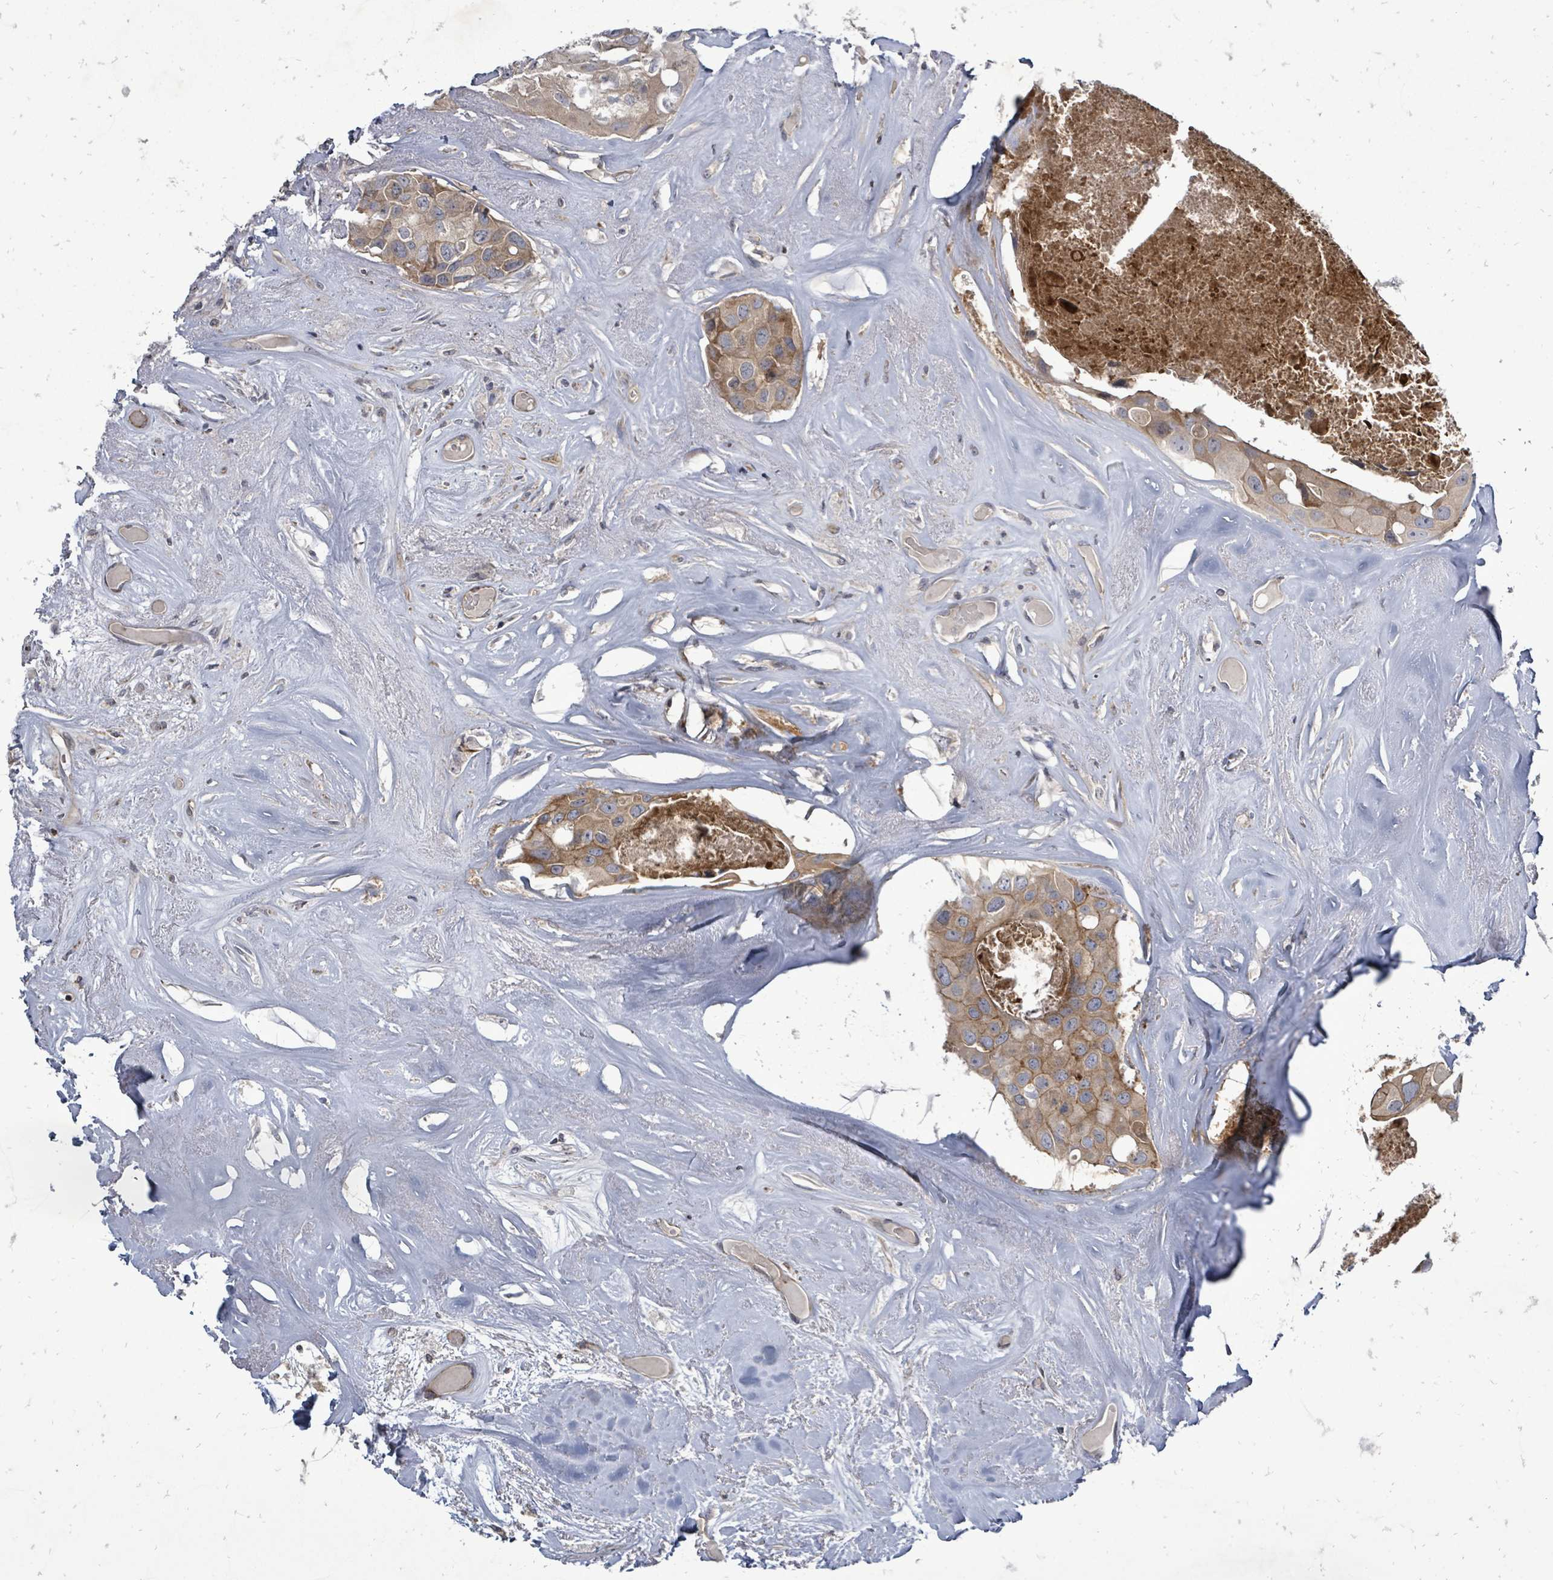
{"staining": {"intensity": "moderate", "quantity": ">75%", "location": "cytoplasmic/membranous"}, "tissue": "head and neck cancer", "cell_type": "Tumor cells", "image_type": "cancer", "snomed": [{"axis": "morphology", "description": "Adenocarcinoma, NOS"}, {"axis": "morphology", "description": "Adenocarcinoma, metastatic, NOS"}, {"axis": "topography", "description": "Head-Neck"}], "caption": "DAB (3,3'-diaminobenzidine) immunohistochemical staining of head and neck cancer (adenocarcinoma) exhibits moderate cytoplasmic/membranous protein staining in about >75% of tumor cells. (Stains: DAB in brown, nuclei in blue, Microscopy: brightfield microscopy at high magnification).", "gene": "RALGAPB", "patient": {"sex": "male", "age": 75}}